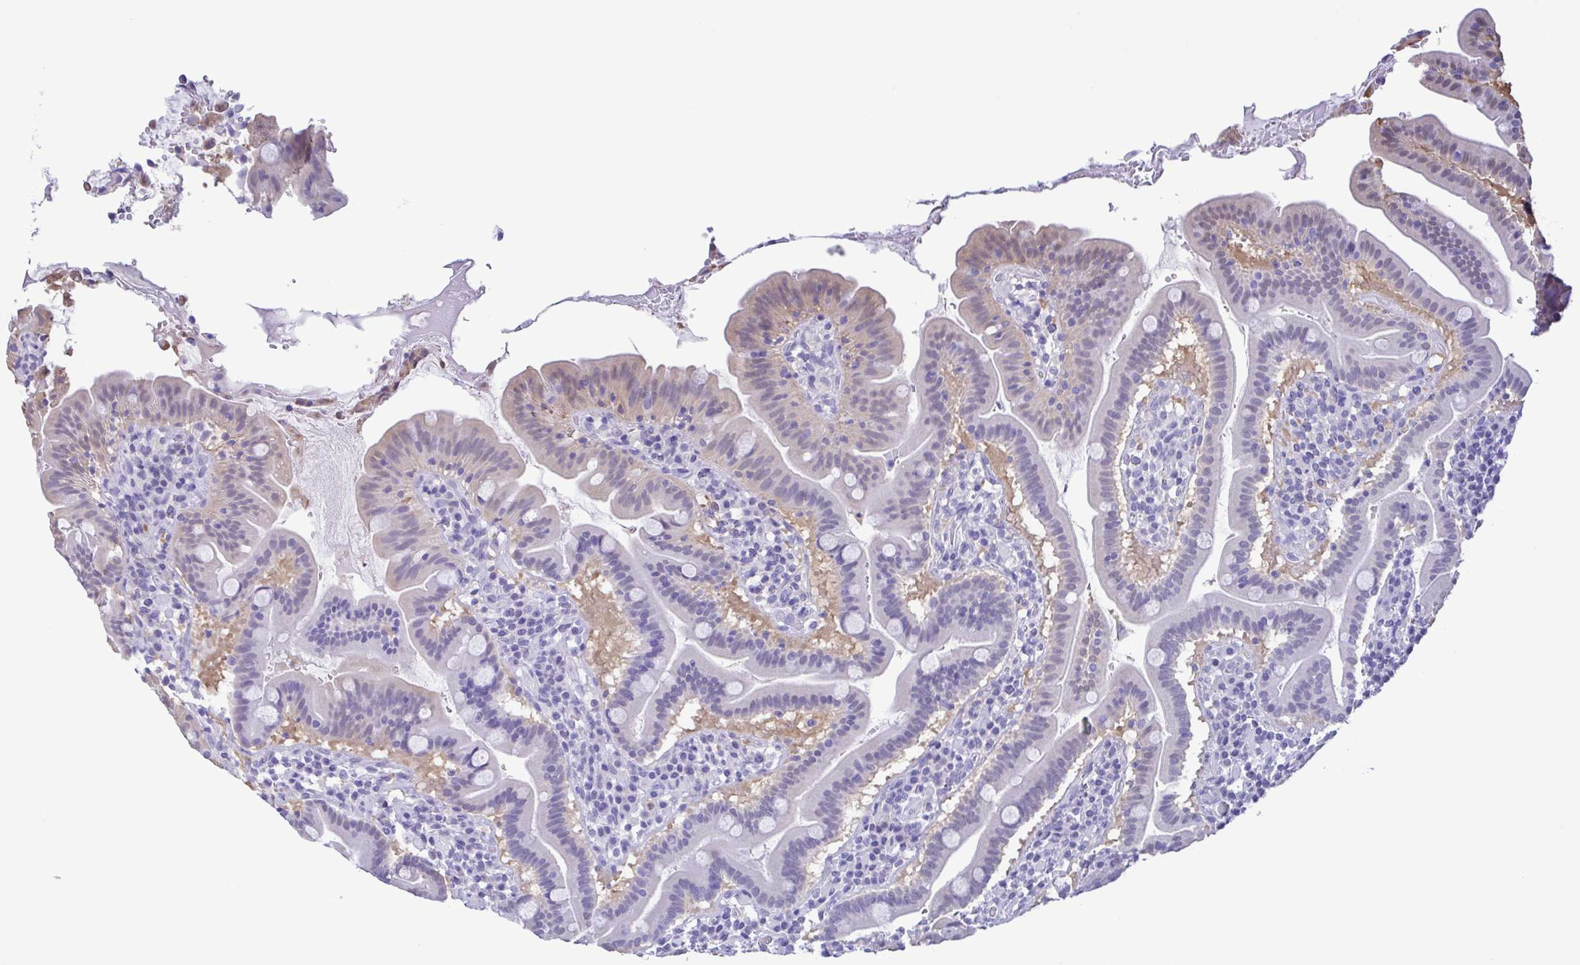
{"staining": {"intensity": "weak", "quantity": "<25%", "location": "cytoplasmic/membranous"}, "tissue": "small intestine", "cell_type": "Glandular cells", "image_type": "normal", "snomed": [{"axis": "morphology", "description": "Normal tissue, NOS"}, {"axis": "topography", "description": "Small intestine"}], "caption": "Glandular cells are negative for brown protein staining in unremarkable small intestine. The staining was performed using DAB (3,3'-diaminobenzidine) to visualize the protein expression in brown, while the nuclei were stained in blue with hematoxylin (Magnification: 20x).", "gene": "LDHC", "patient": {"sex": "male", "age": 26}}